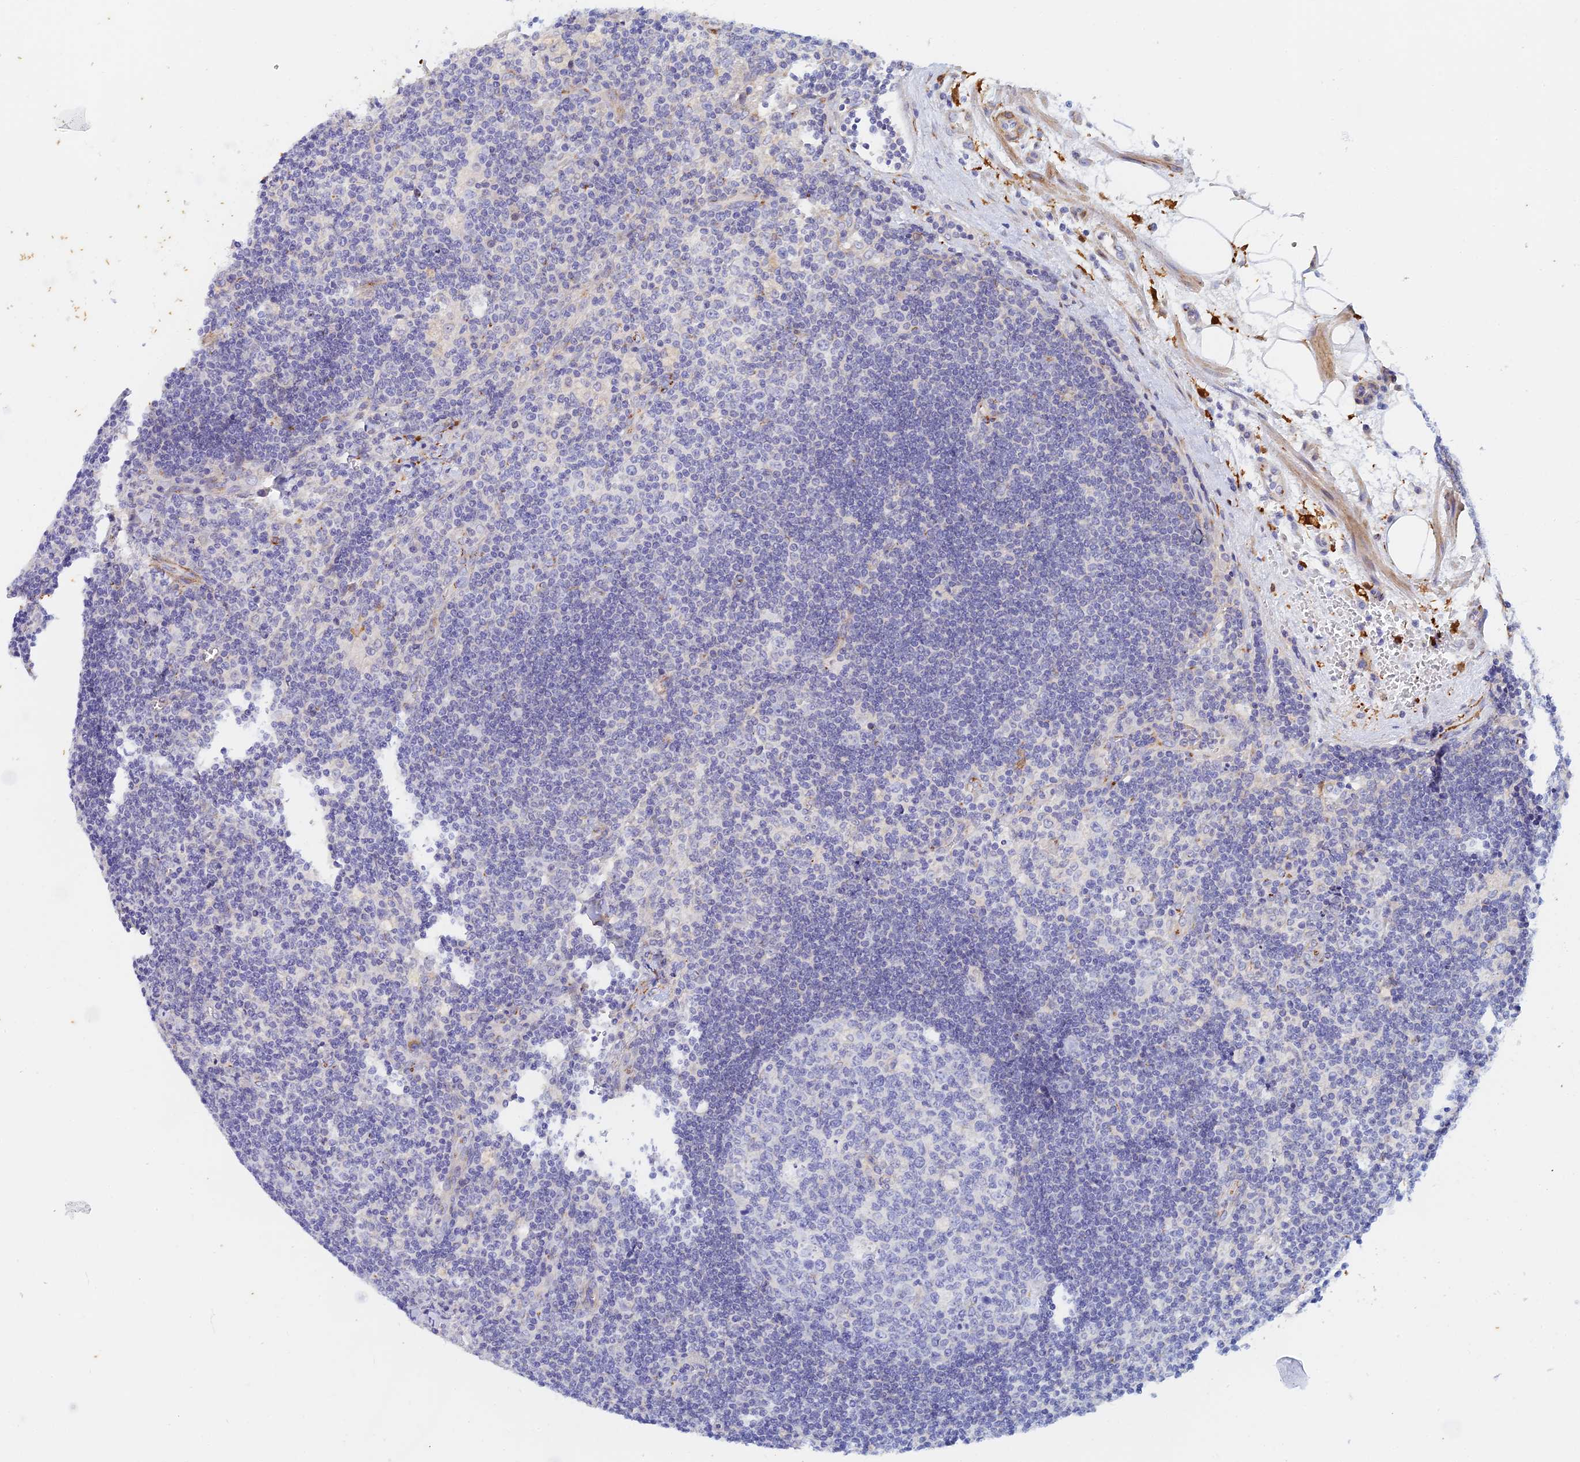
{"staining": {"intensity": "negative", "quantity": "none", "location": "none"}, "tissue": "lymph node", "cell_type": "Germinal center cells", "image_type": "normal", "snomed": [{"axis": "morphology", "description": "Normal tissue, NOS"}, {"axis": "topography", "description": "Lymph node"}], "caption": "This is an immunohistochemistry (IHC) micrograph of normal lymph node. There is no expression in germinal center cells.", "gene": "SLC24A3", "patient": {"sex": "male", "age": 58}}